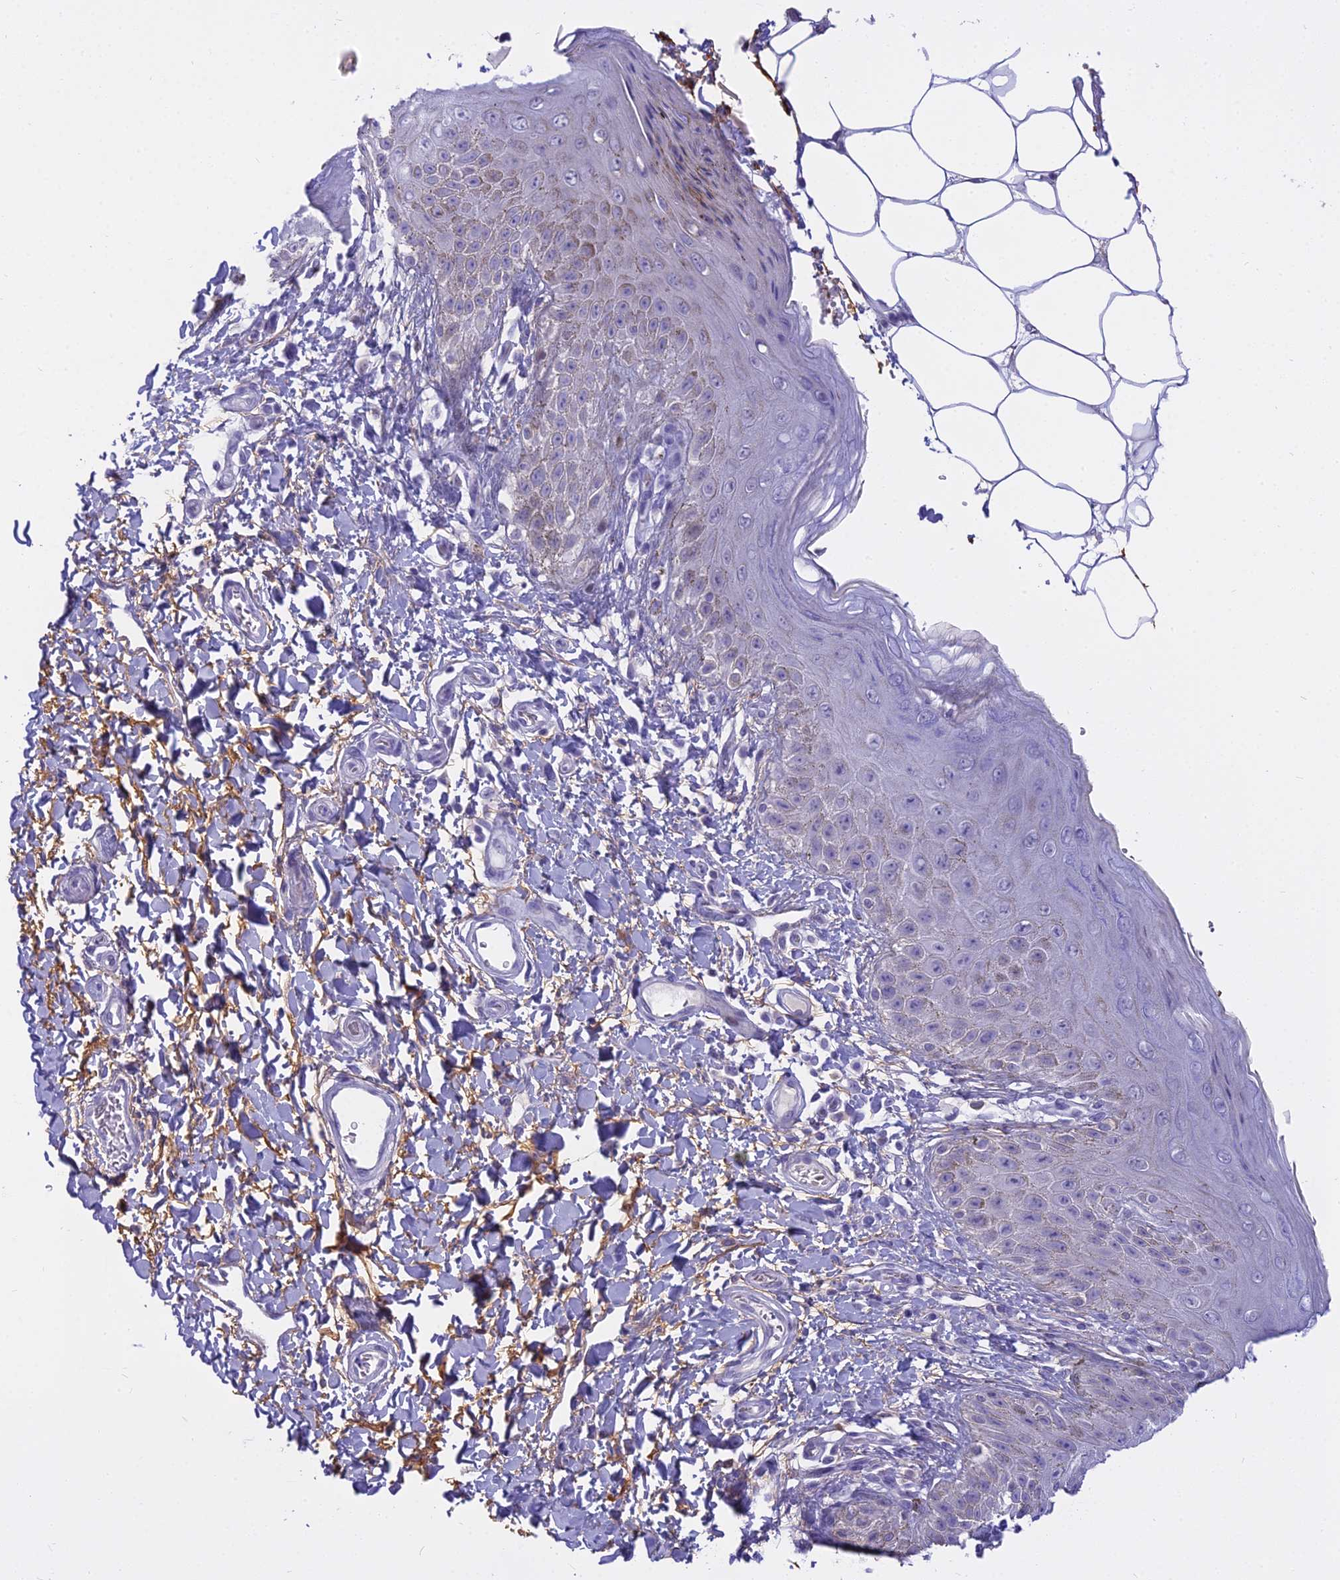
{"staining": {"intensity": "negative", "quantity": "none", "location": "none"}, "tissue": "skin", "cell_type": "Epidermal cells", "image_type": "normal", "snomed": [{"axis": "morphology", "description": "Normal tissue, NOS"}, {"axis": "topography", "description": "Anal"}], "caption": "IHC image of benign skin: skin stained with DAB (3,3'-diaminobenzidine) demonstrates no significant protein staining in epidermal cells.", "gene": "OSTN", "patient": {"sex": "male", "age": 44}}